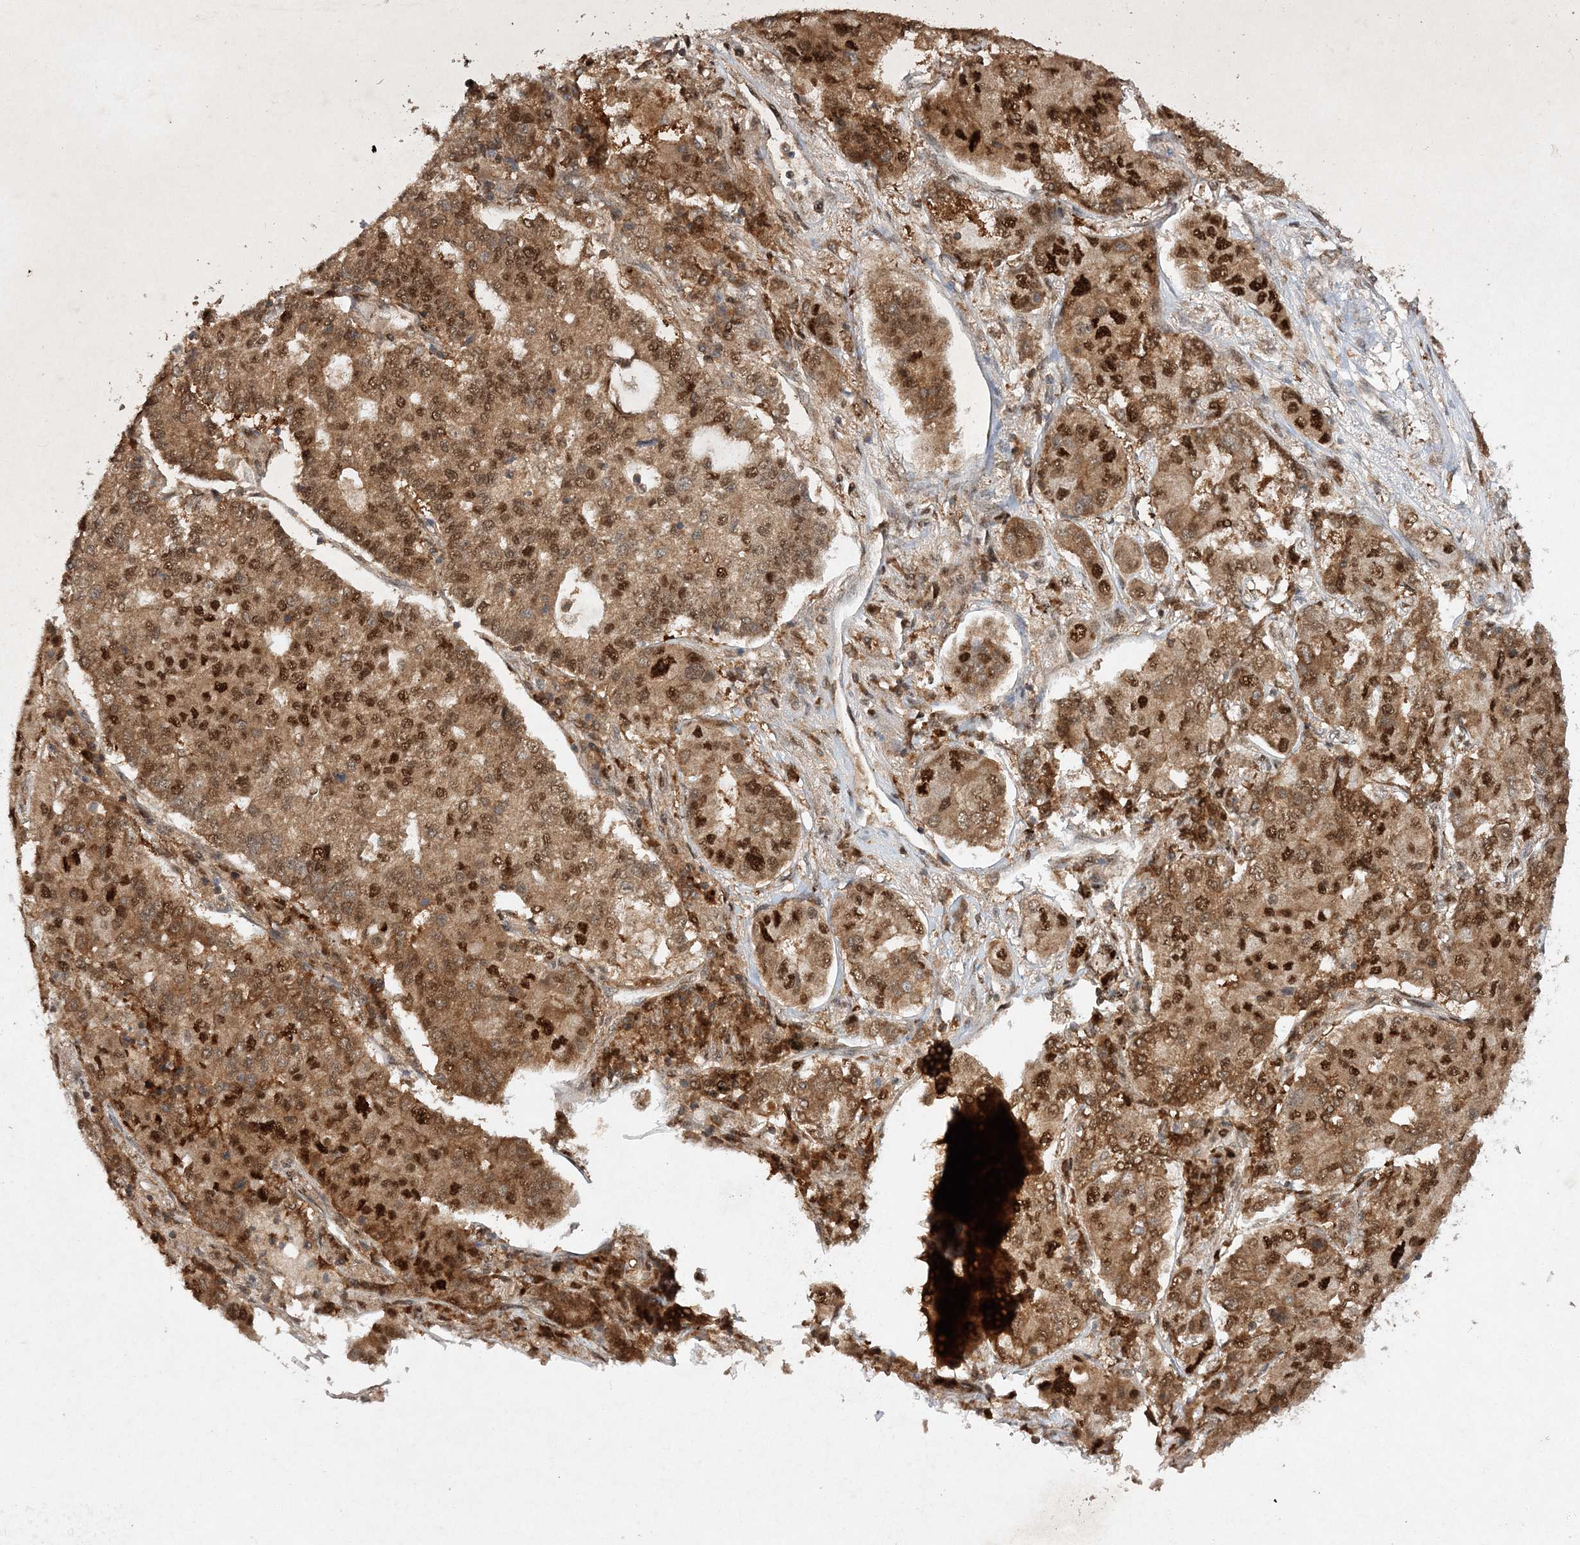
{"staining": {"intensity": "strong", "quantity": ">75%", "location": "cytoplasmic/membranous,nuclear"}, "tissue": "lung cancer", "cell_type": "Tumor cells", "image_type": "cancer", "snomed": [{"axis": "morphology", "description": "Adenocarcinoma, NOS"}, {"axis": "topography", "description": "Lung"}], "caption": "The micrograph reveals staining of adenocarcinoma (lung), revealing strong cytoplasmic/membranous and nuclear protein positivity (brown color) within tumor cells.", "gene": "NIF3L1", "patient": {"sex": "male", "age": 49}}